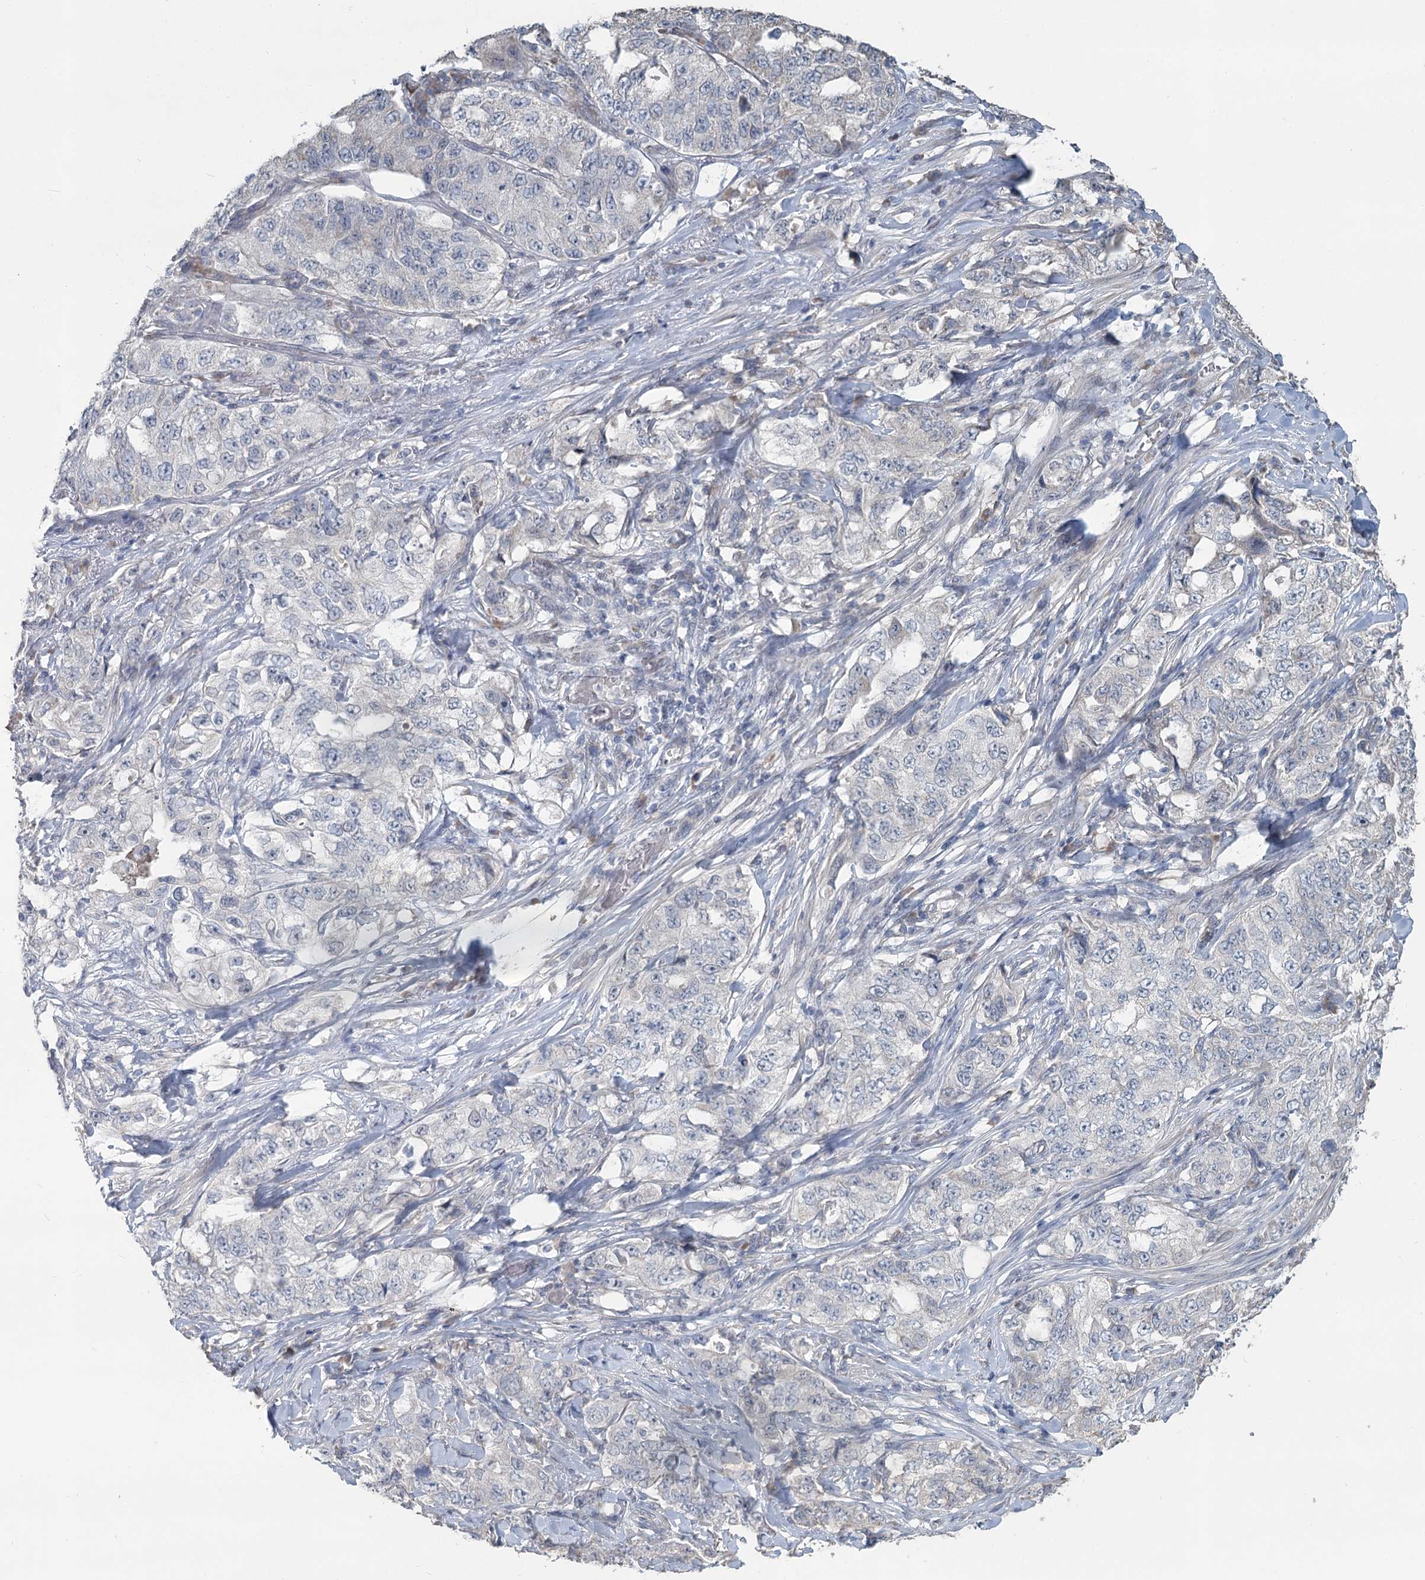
{"staining": {"intensity": "negative", "quantity": "none", "location": "none"}, "tissue": "lung cancer", "cell_type": "Tumor cells", "image_type": "cancer", "snomed": [{"axis": "morphology", "description": "Adenocarcinoma, NOS"}, {"axis": "topography", "description": "Lung"}], "caption": "The image reveals no staining of tumor cells in lung cancer.", "gene": "SLC9A3", "patient": {"sex": "female", "age": 51}}